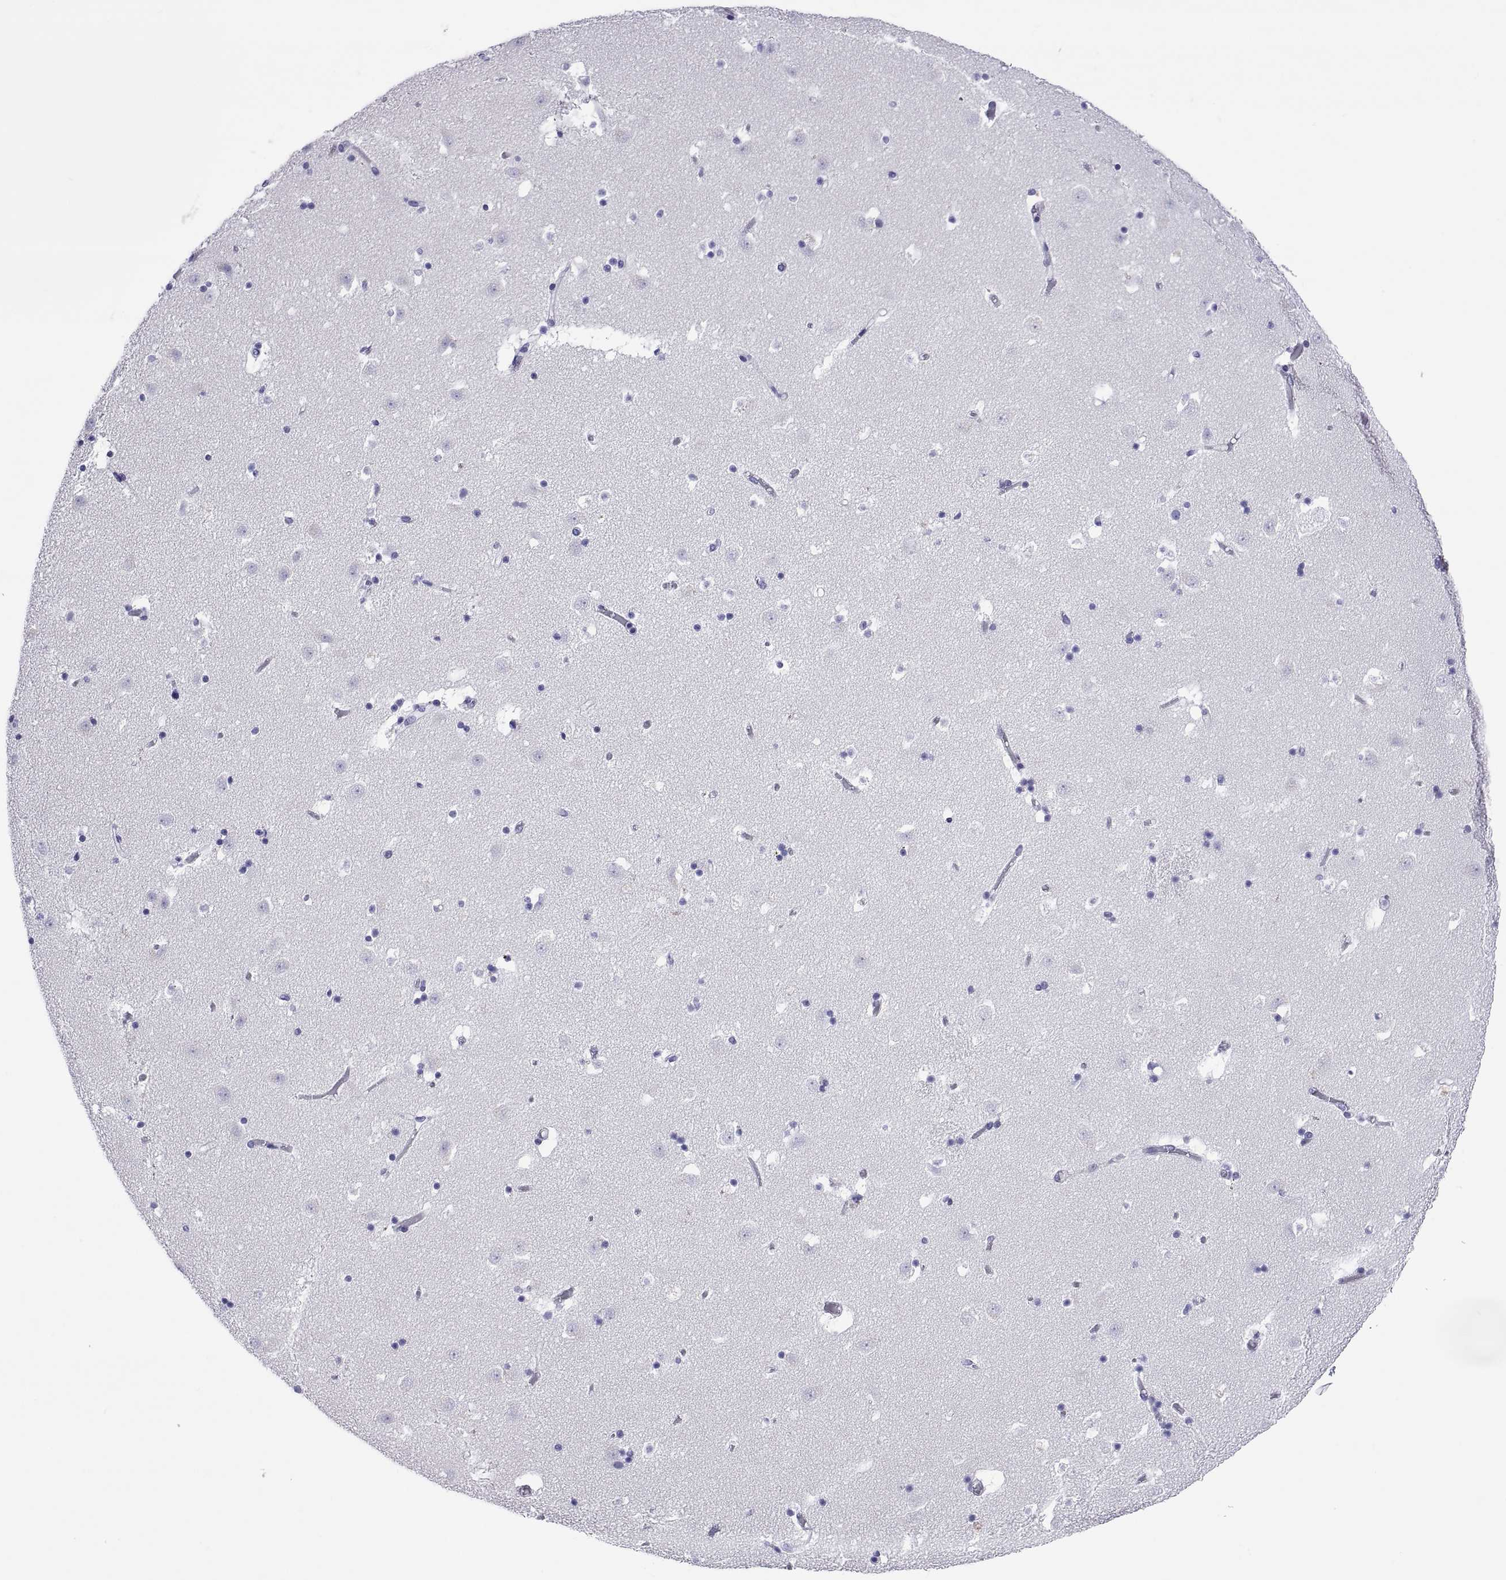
{"staining": {"intensity": "negative", "quantity": "none", "location": "none"}, "tissue": "caudate", "cell_type": "Glial cells", "image_type": "normal", "snomed": [{"axis": "morphology", "description": "Normal tissue, NOS"}, {"axis": "topography", "description": "Lateral ventricle wall"}], "caption": "Photomicrograph shows no significant protein expression in glial cells of benign caudate.", "gene": "QRICH2", "patient": {"sex": "female", "age": 42}}